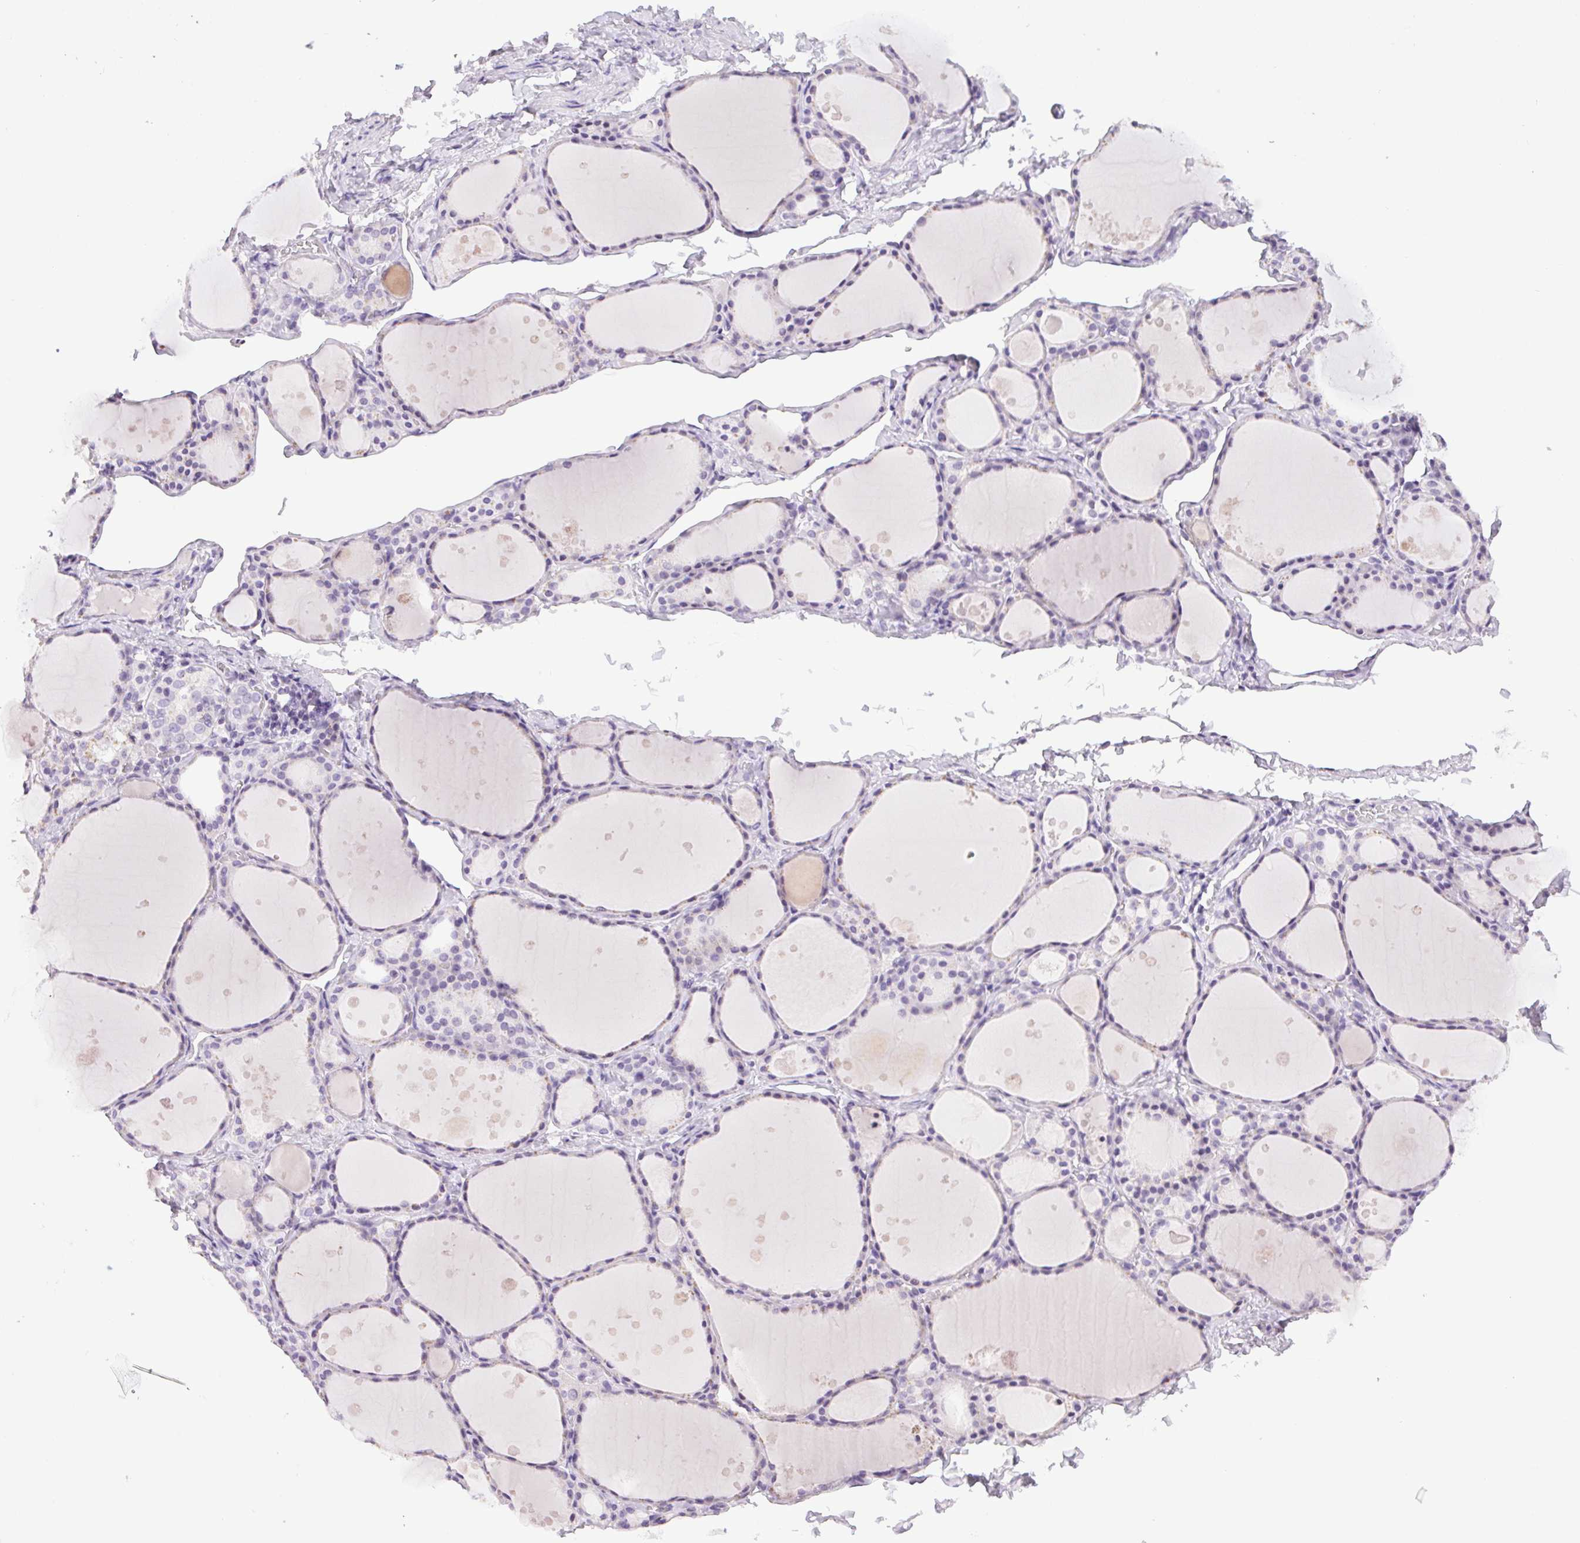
{"staining": {"intensity": "negative", "quantity": "none", "location": "none"}, "tissue": "thyroid gland", "cell_type": "Glandular cells", "image_type": "normal", "snomed": [{"axis": "morphology", "description": "Normal tissue, NOS"}, {"axis": "topography", "description": "Thyroid gland"}], "caption": "Immunohistochemistry image of normal human thyroid gland stained for a protein (brown), which reveals no expression in glandular cells.", "gene": "TMEM88B", "patient": {"sex": "male", "age": 68}}